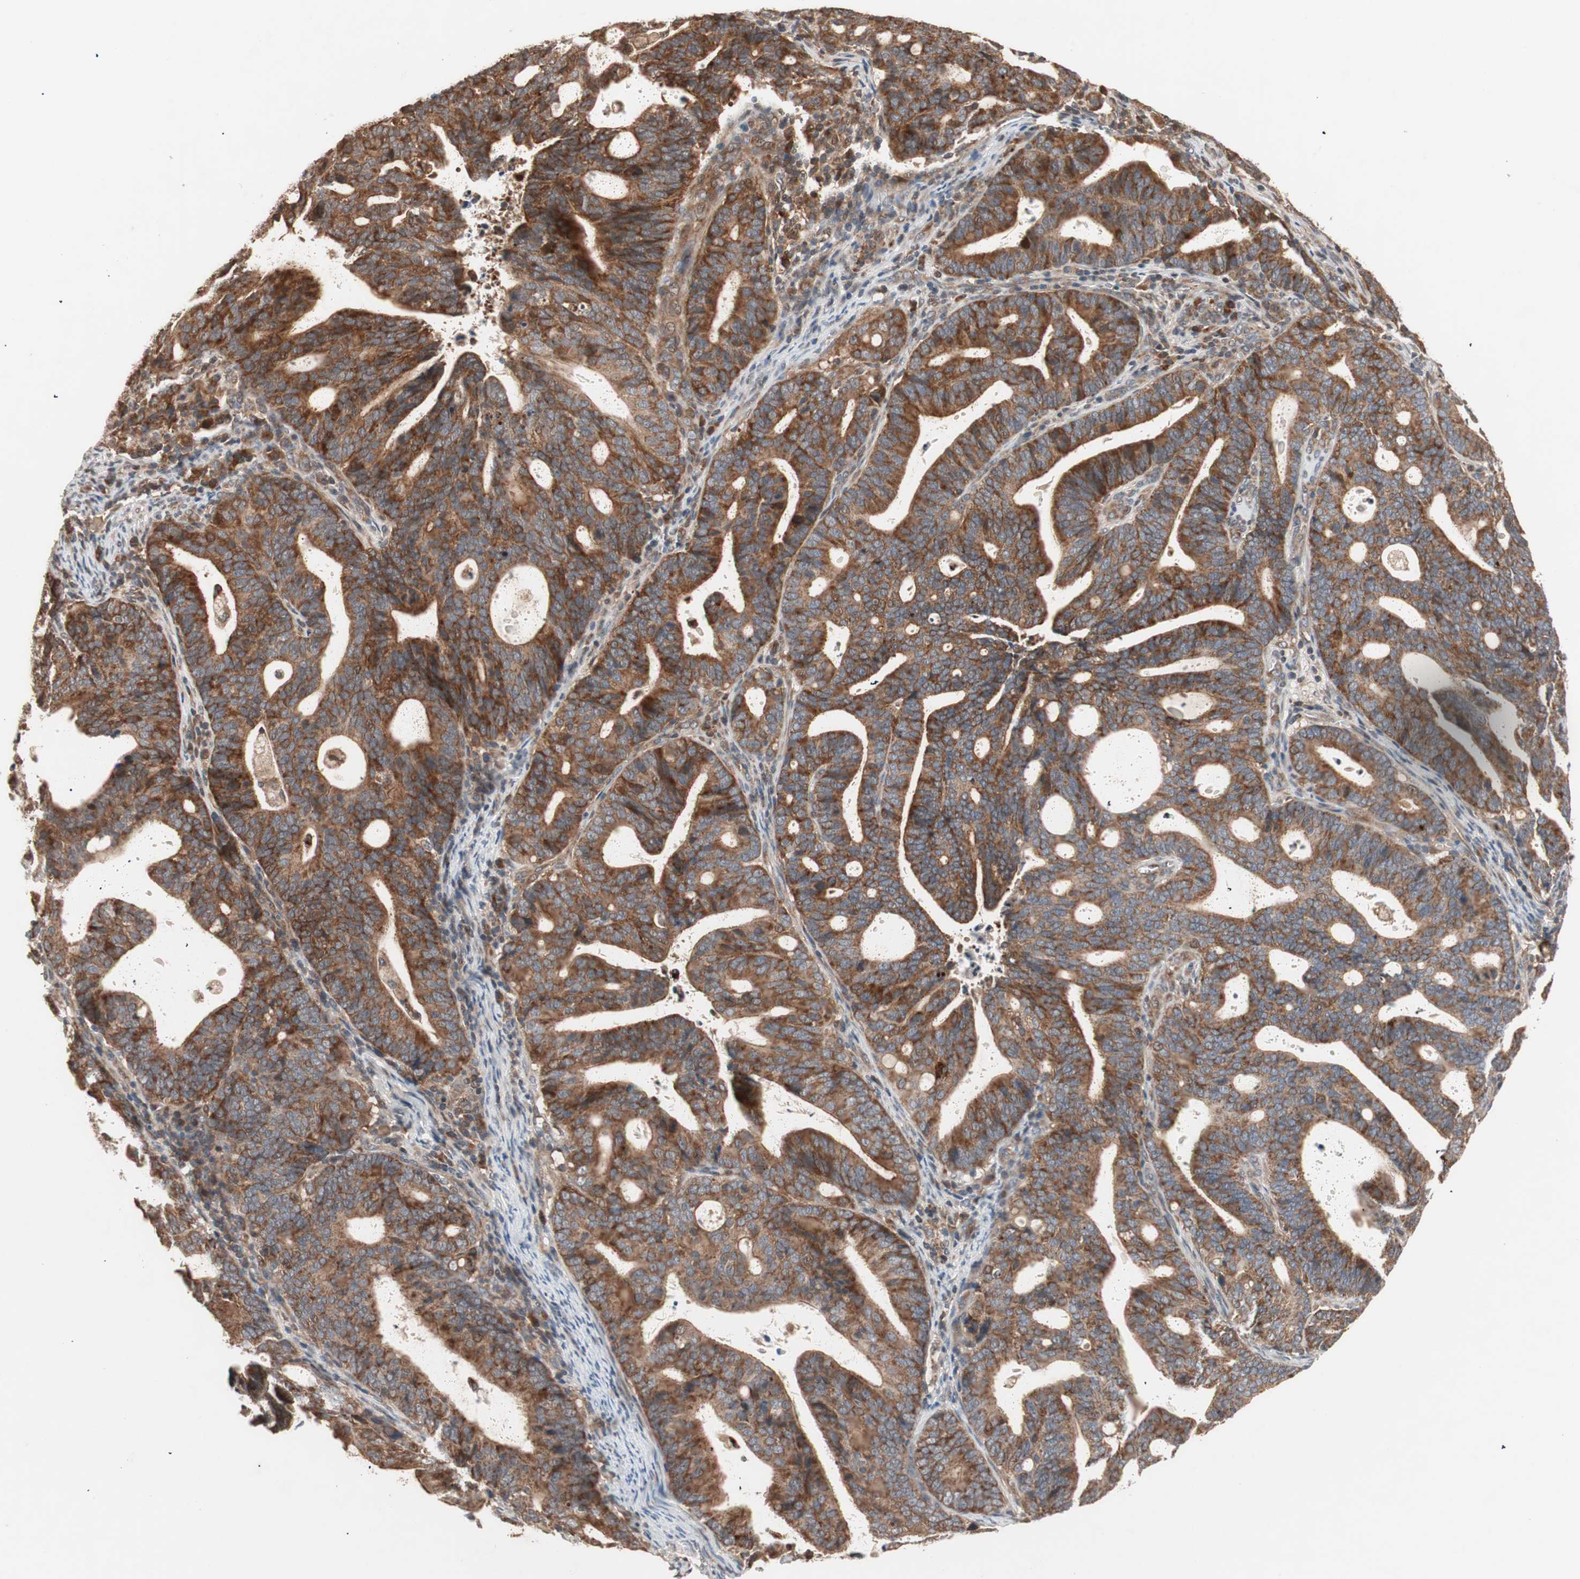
{"staining": {"intensity": "strong", "quantity": ">75%", "location": "cytoplasmic/membranous"}, "tissue": "endometrial cancer", "cell_type": "Tumor cells", "image_type": "cancer", "snomed": [{"axis": "morphology", "description": "Adenocarcinoma, NOS"}, {"axis": "topography", "description": "Uterus"}], "caption": "IHC (DAB) staining of human adenocarcinoma (endometrial) demonstrates strong cytoplasmic/membranous protein expression in approximately >75% of tumor cells. The protein is shown in brown color, while the nuclei are stained blue.", "gene": "NF2", "patient": {"sex": "female", "age": 83}}